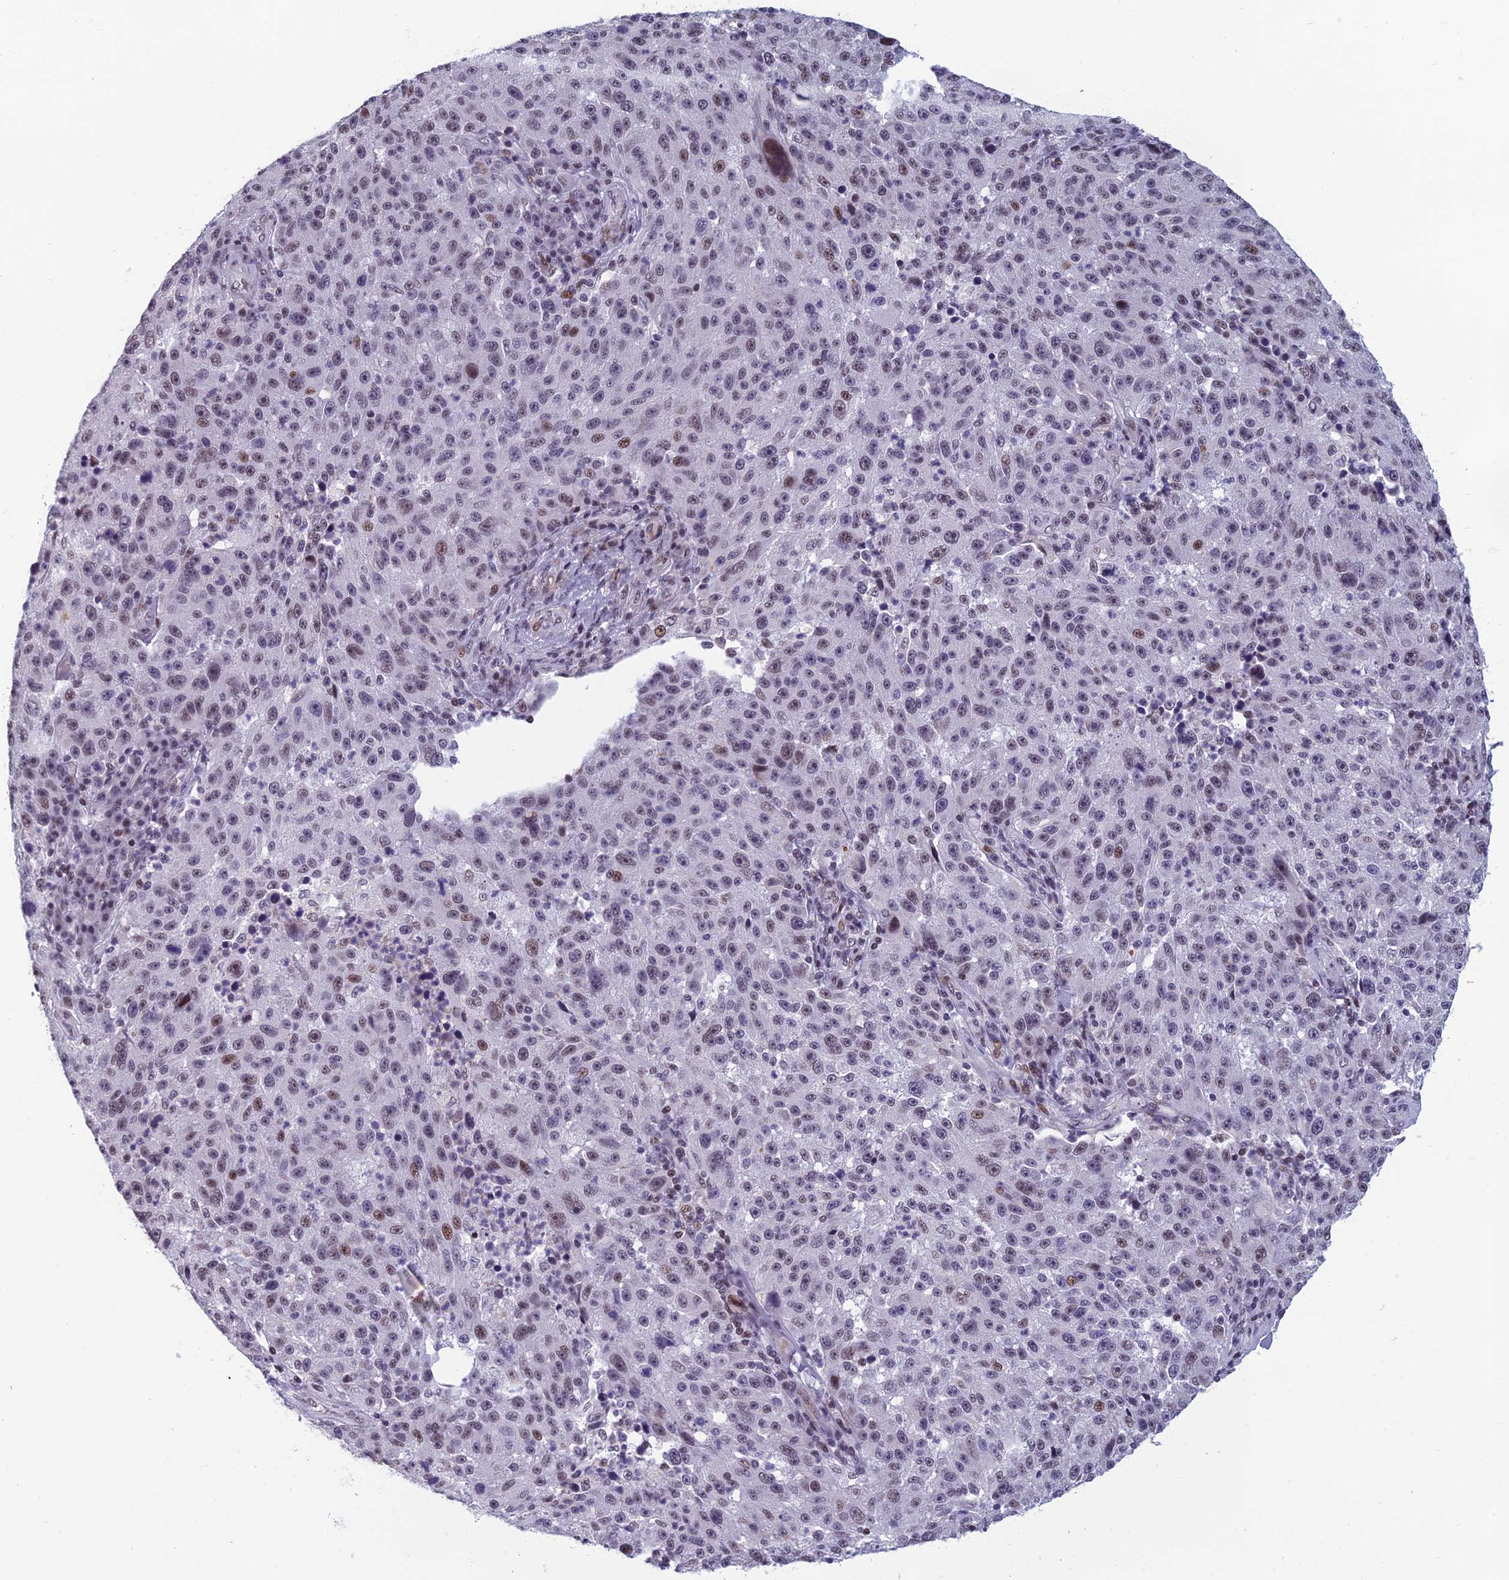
{"staining": {"intensity": "moderate", "quantity": "<25%", "location": "nuclear"}, "tissue": "melanoma", "cell_type": "Tumor cells", "image_type": "cancer", "snomed": [{"axis": "morphology", "description": "Malignant melanoma, NOS"}, {"axis": "topography", "description": "Skin"}], "caption": "Immunohistochemical staining of human malignant melanoma displays moderate nuclear protein staining in approximately <25% of tumor cells. (Brightfield microscopy of DAB IHC at high magnification).", "gene": "RGS17", "patient": {"sex": "male", "age": 53}}